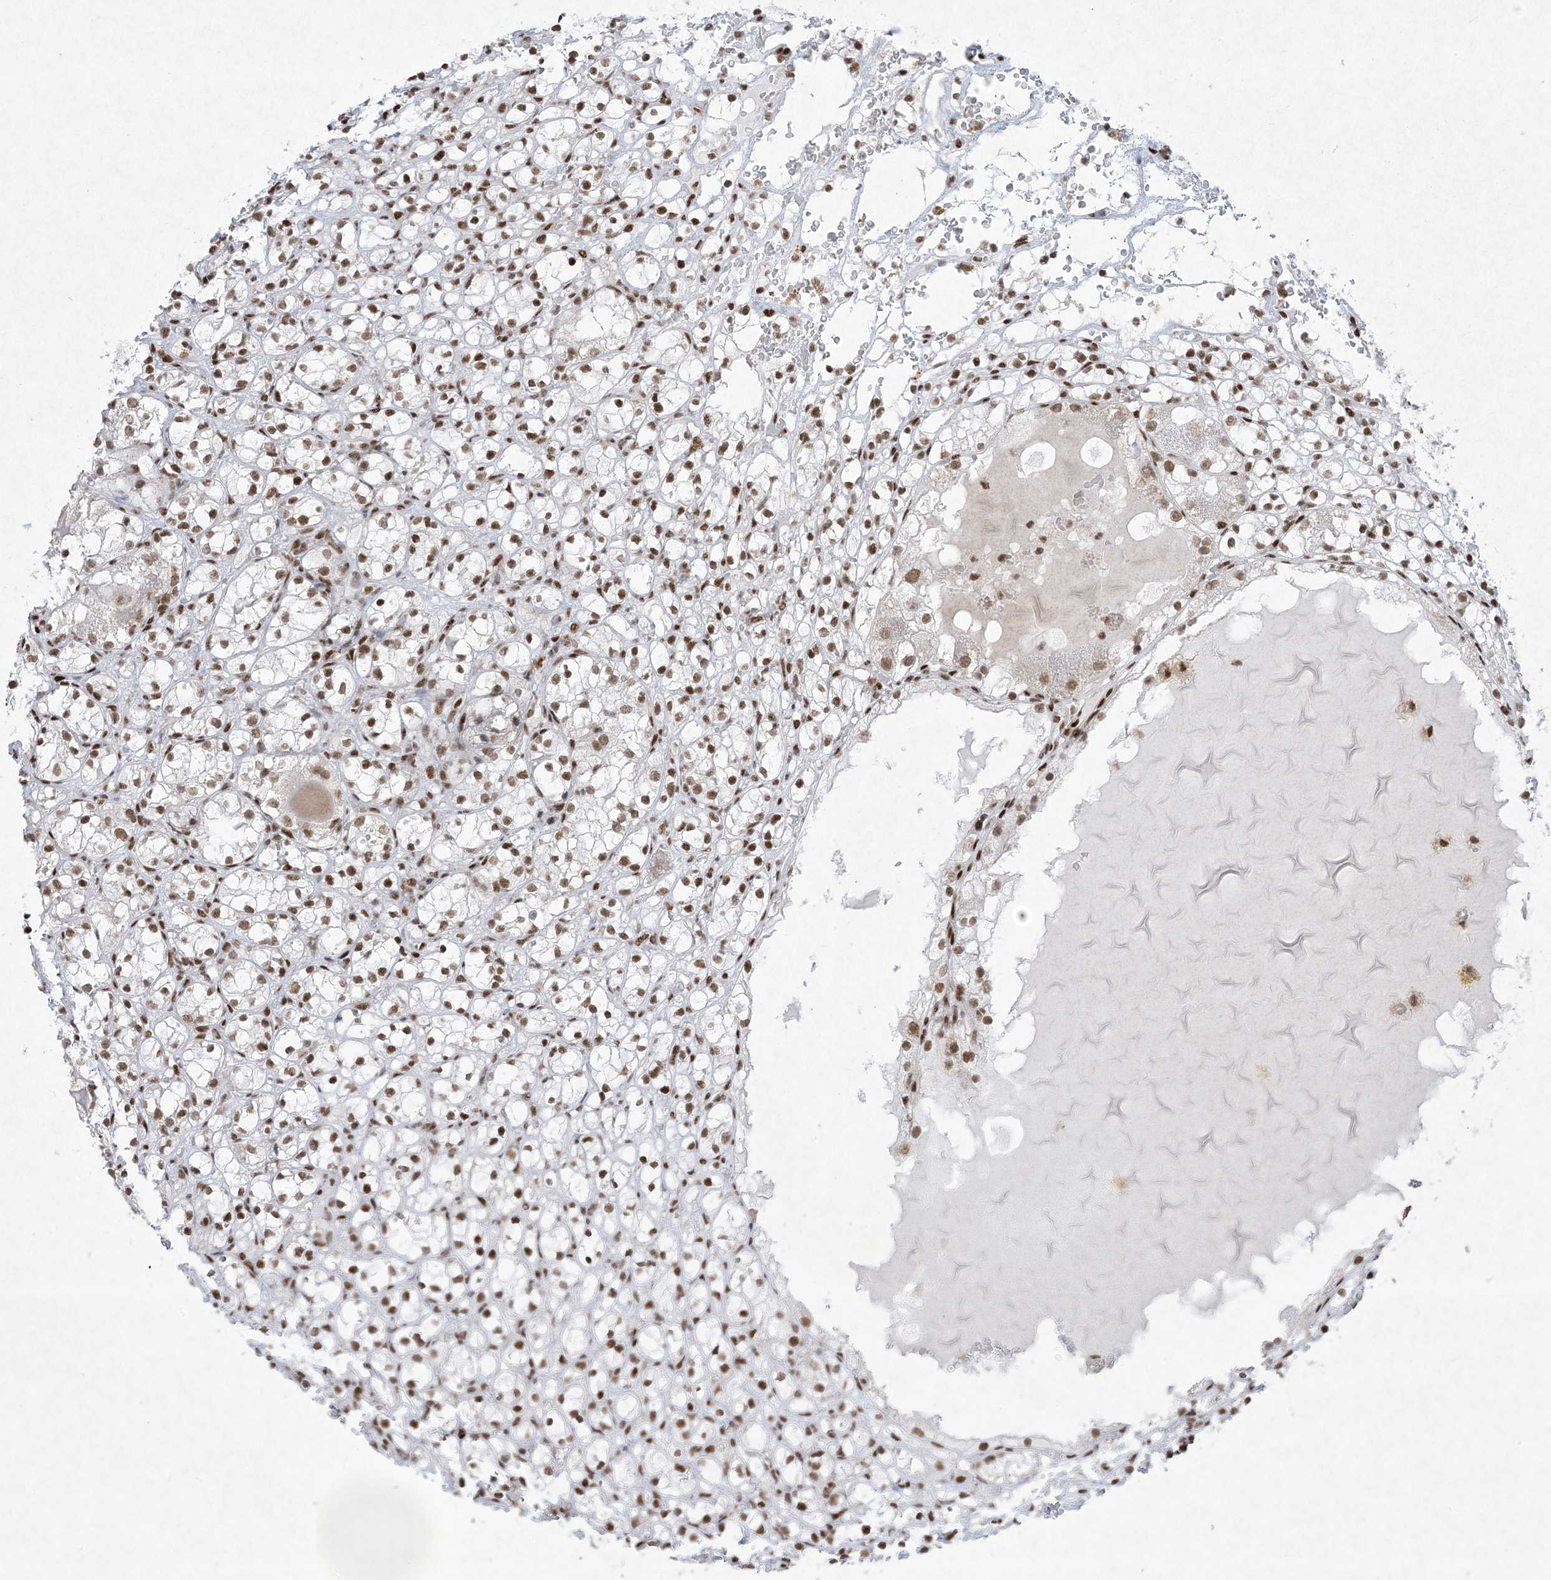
{"staining": {"intensity": "moderate", "quantity": ">75%", "location": "nuclear"}, "tissue": "renal cancer", "cell_type": "Tumor cells", "image_type": "cancer", "snomed": [{"axis": "morphology", "description": "Adenocarcinoma, NOS"}, {"axis": "topography", "description": "Kidney"}], "caption": "Tumor cells exhibit medium levels of moderate nuclear positivity in approximately >75% of cells in renal adenocarcinoma.", "gene": "PKNOX2", "patient": {"sex": "male", "age": 61}}